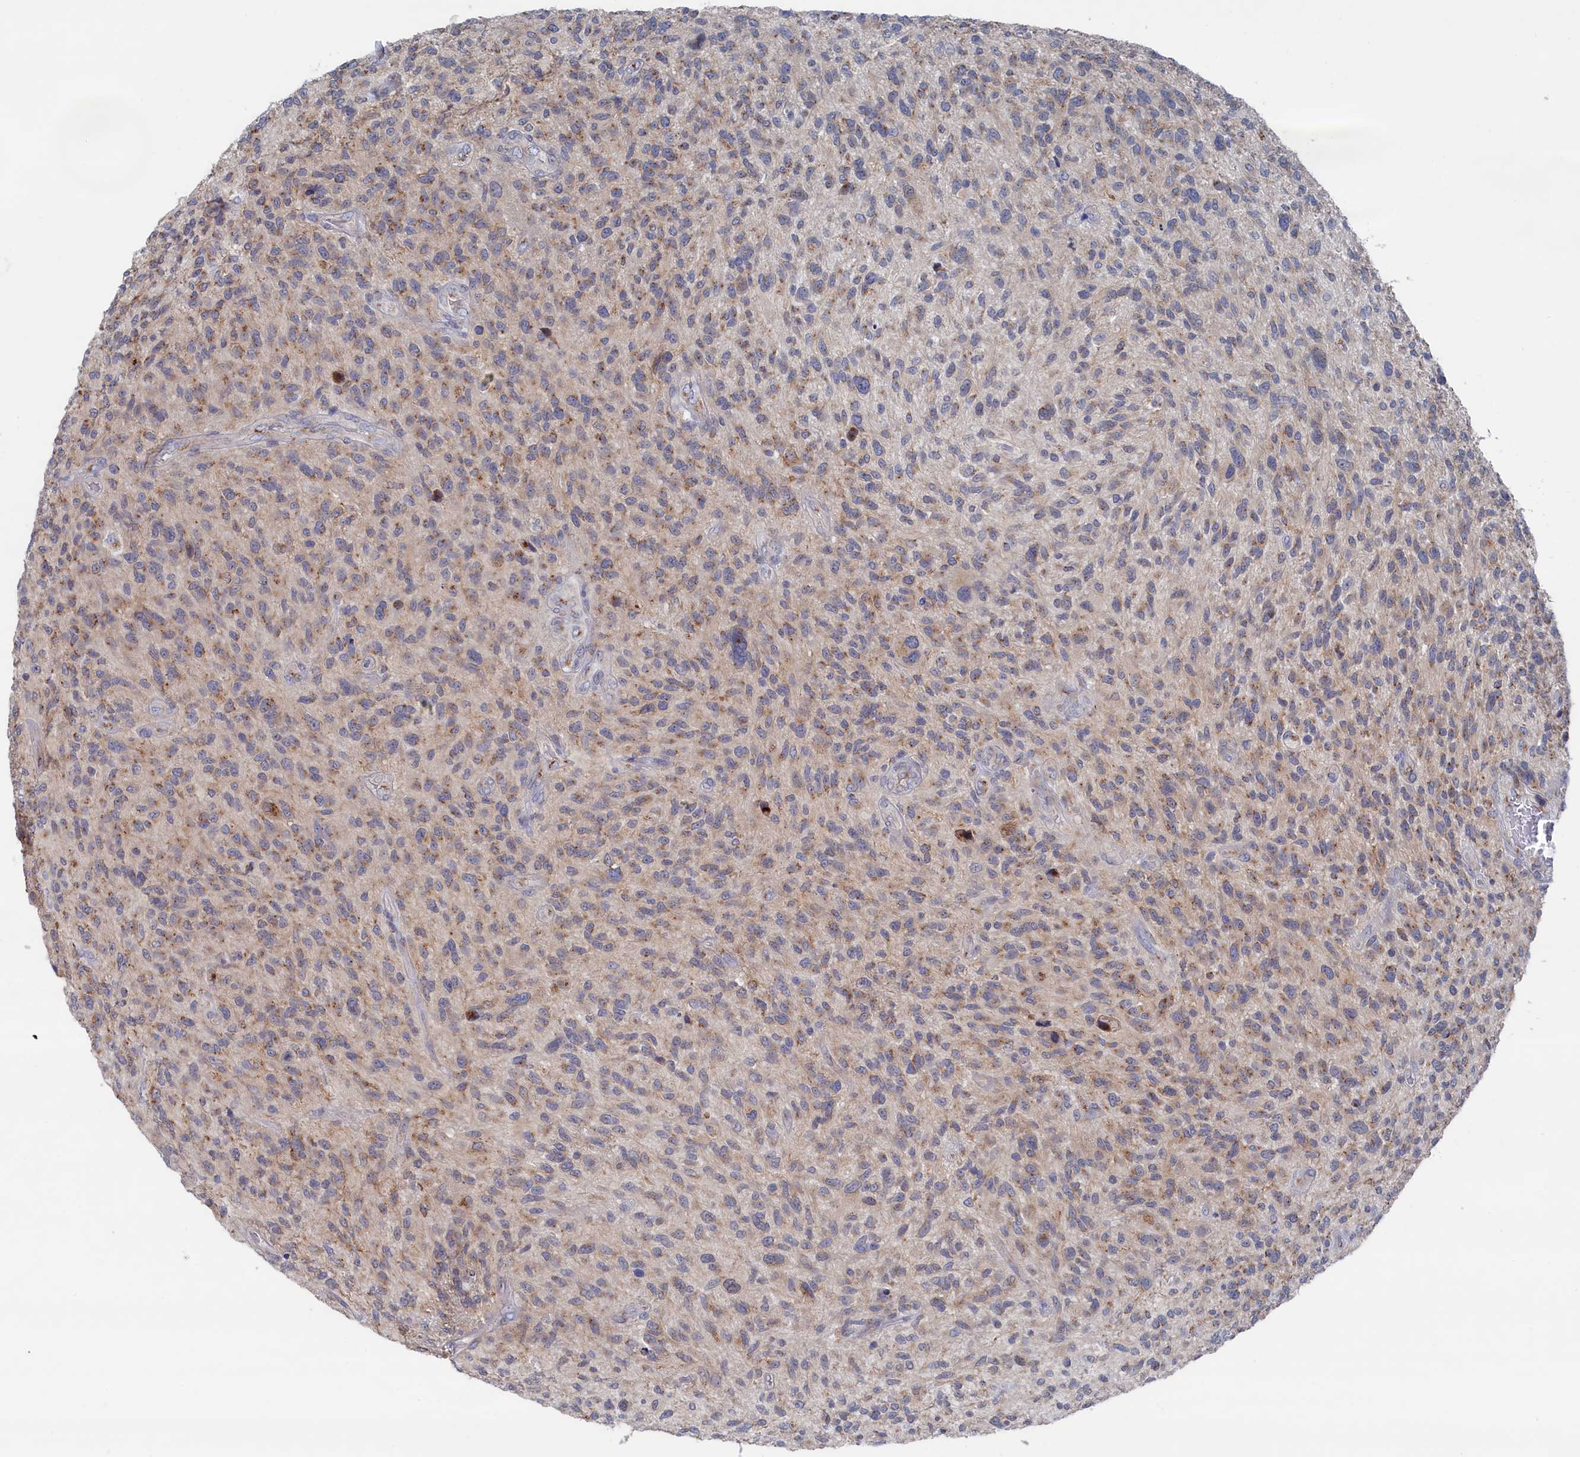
{"staining": {"intensity": "moderate", "quantity": "25%-75%", "location": "cytoplasmic/membranous"}, "tissue": "glioma", "cell_type": "Tumor cells", "image_type": "cancer", "snomed": [{"axis": "morphology", "description": "Glioma, malignant, High grade"}, {"axis": "topography", "description": "Brain"}], "caption": "This is an image of immunohistochemistry staining of malignant glioma (high-grade), which shows moderate staining in the cytoplasmic/membranous of tumor cells.", "gene": "IRX1", "patient": {"sex": "male", "age": 47}}